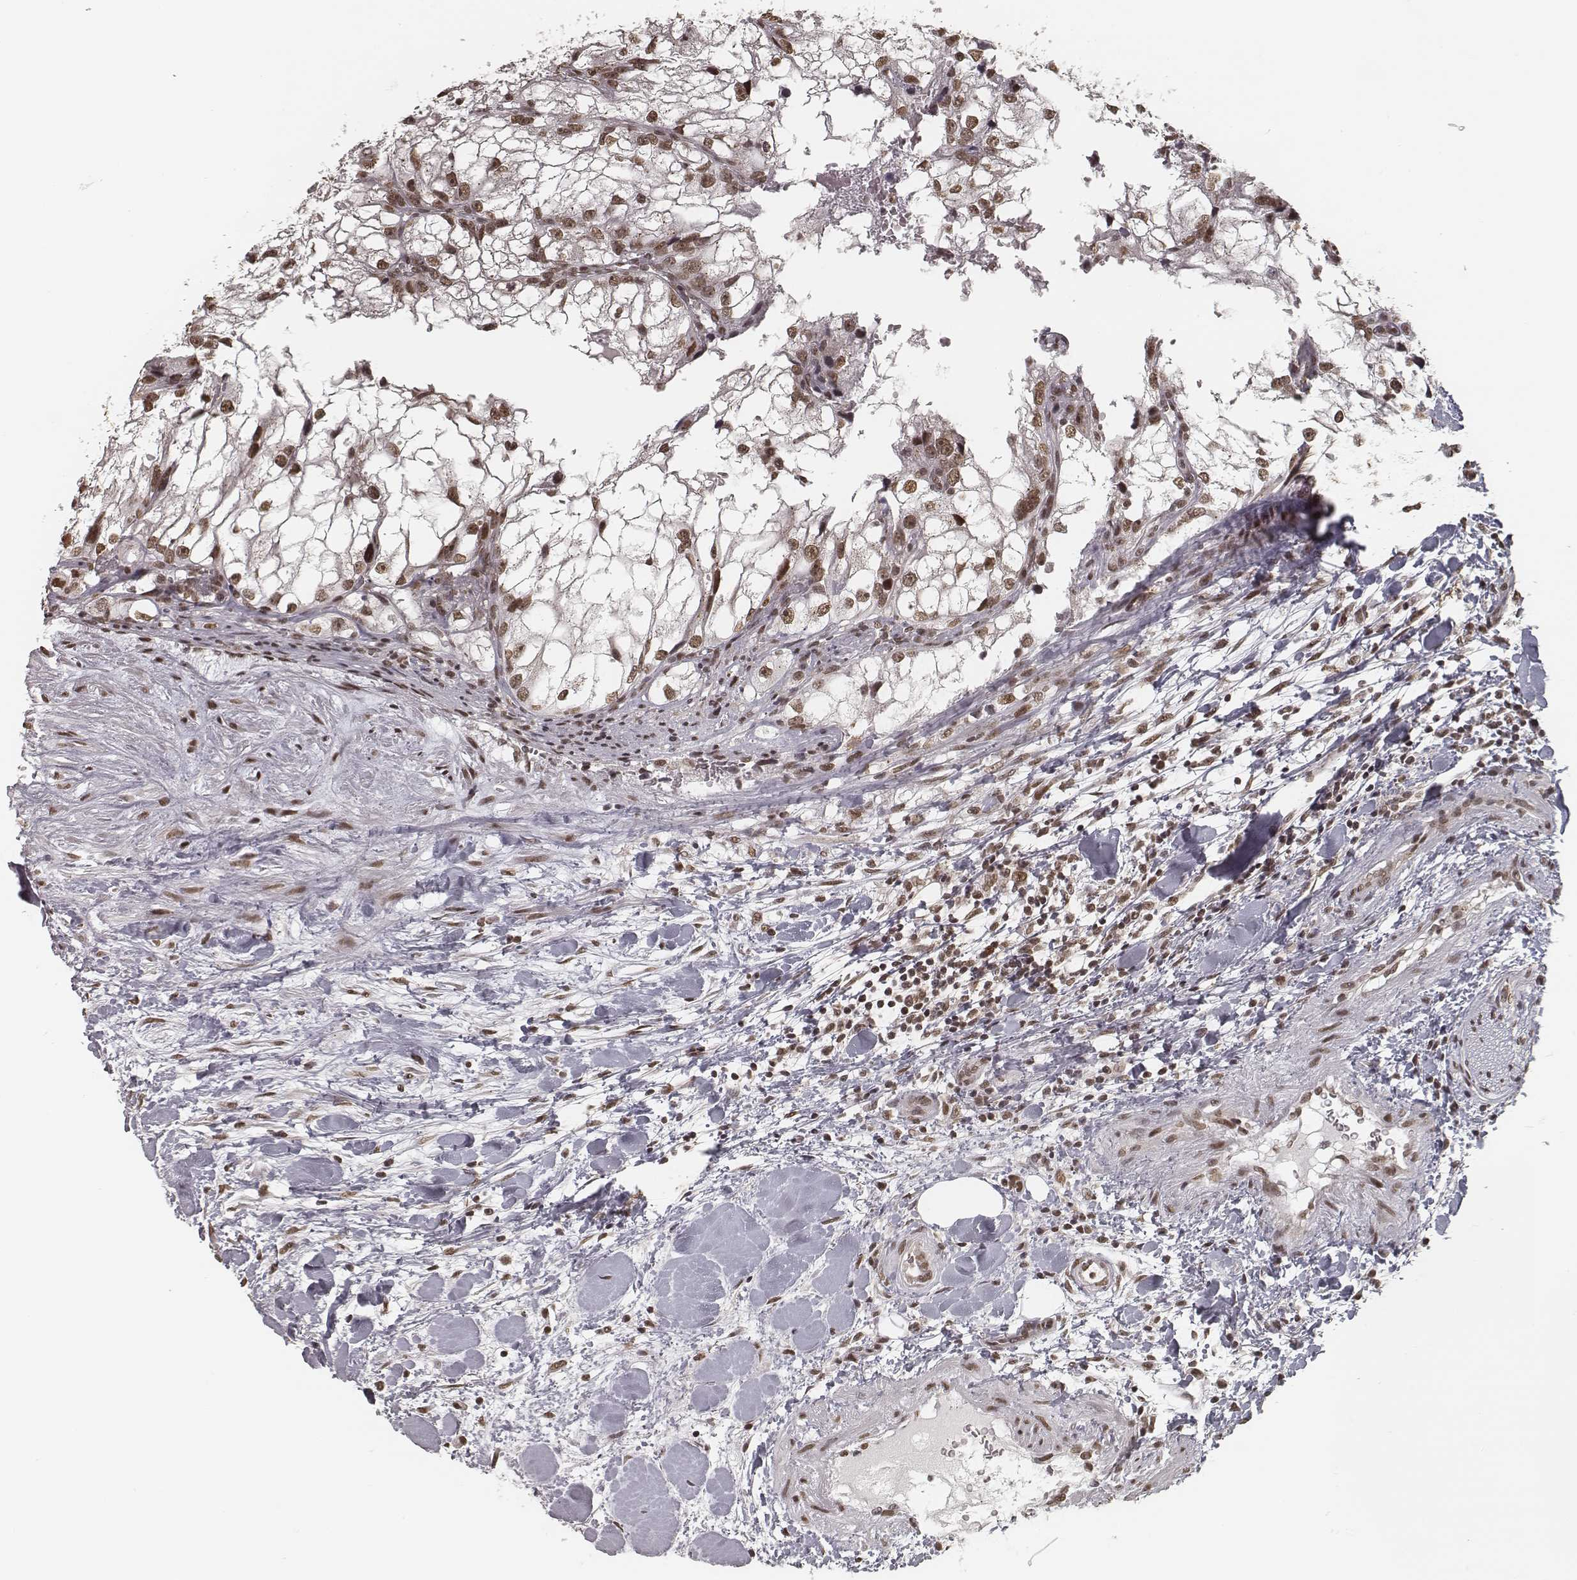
{"staining": {"intensity": "moderate", "quantity": ">75%", "location": "nuclear"}, "tissue": "renal cancer", "cell_type": "Tumor cells", "image_type": "cancer", "snomed": [{"axis": "morphology", "description": "Adenocarcinoma, NOS"}, {"axis": "topography", "description": "Kidney"}], "caption": "Immunohistochemistry (IHC) histopathology image of human renal cancer (adenocarcinoma) stained for a protein (brown), which exhibits medium levels of moderate nuclear expression in about >75% of tumor cells.", "gene": "HMGA2", "patient": {"sex": "male", "age": 59}}